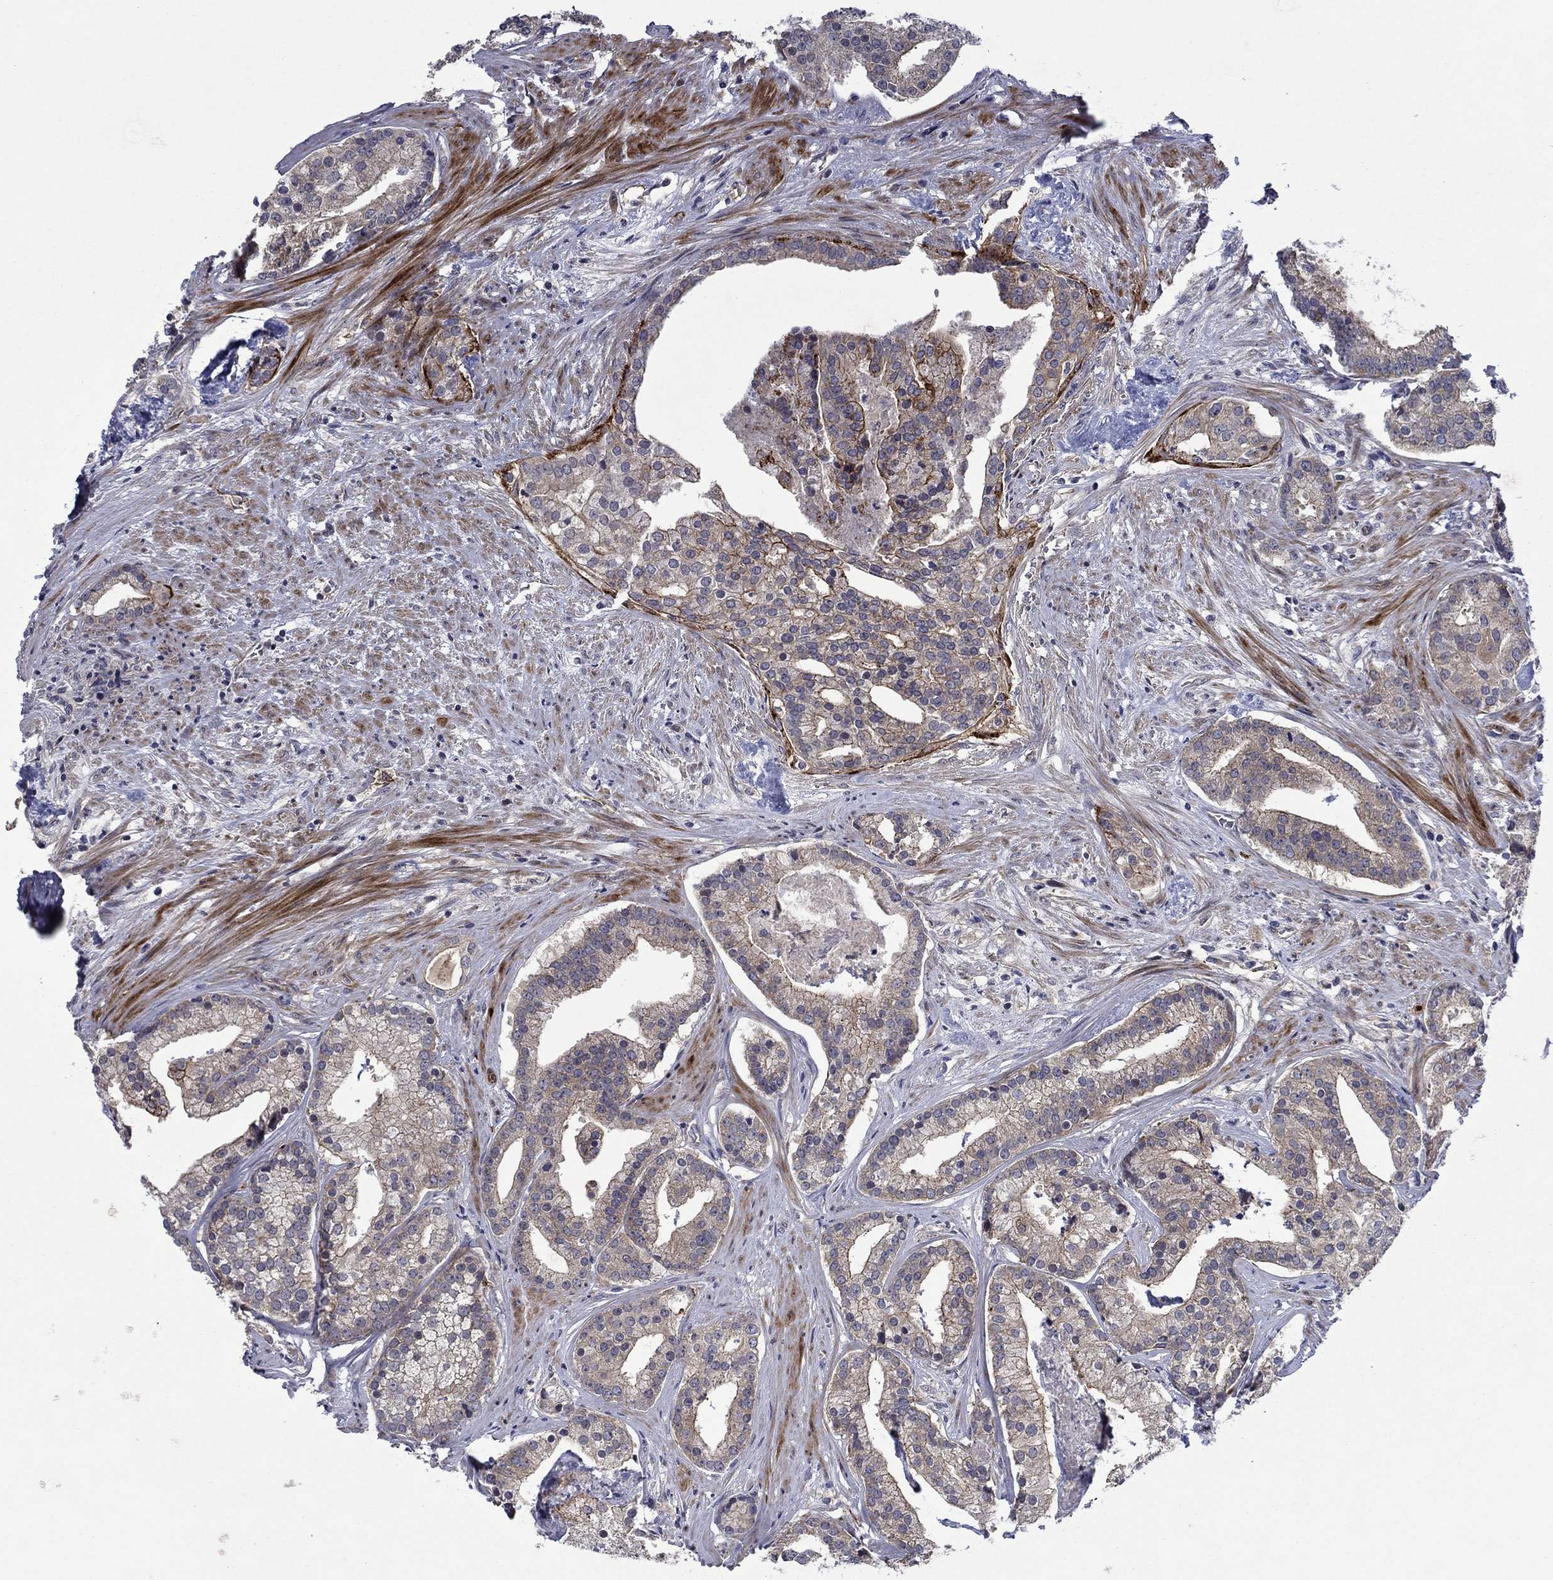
{"staining": {"intensity": "strong", "quantity": "<25%", "location": "cytoplasmic/membranous"}, "tissue": "prostate cancer", "cell_type": "Tumor cells", "image_type": "cancer", "snomed": [{"axis": "morphology", "description": "Adenocarcinoma, NOS"}, {"axis": "topography", "description": "Prostate and seminal vesicle, NOS"}, {"axis": "topography", "description": "Prostate"}], "caption": "Protein expression analysis of prostate cancer (adenocarcinoma) displays strong cytoplasmic/membranous expression in approximately <25% of tumor cells.", "gene": "SLC7A1", "patient": {"sex": "male", "age": 44}}